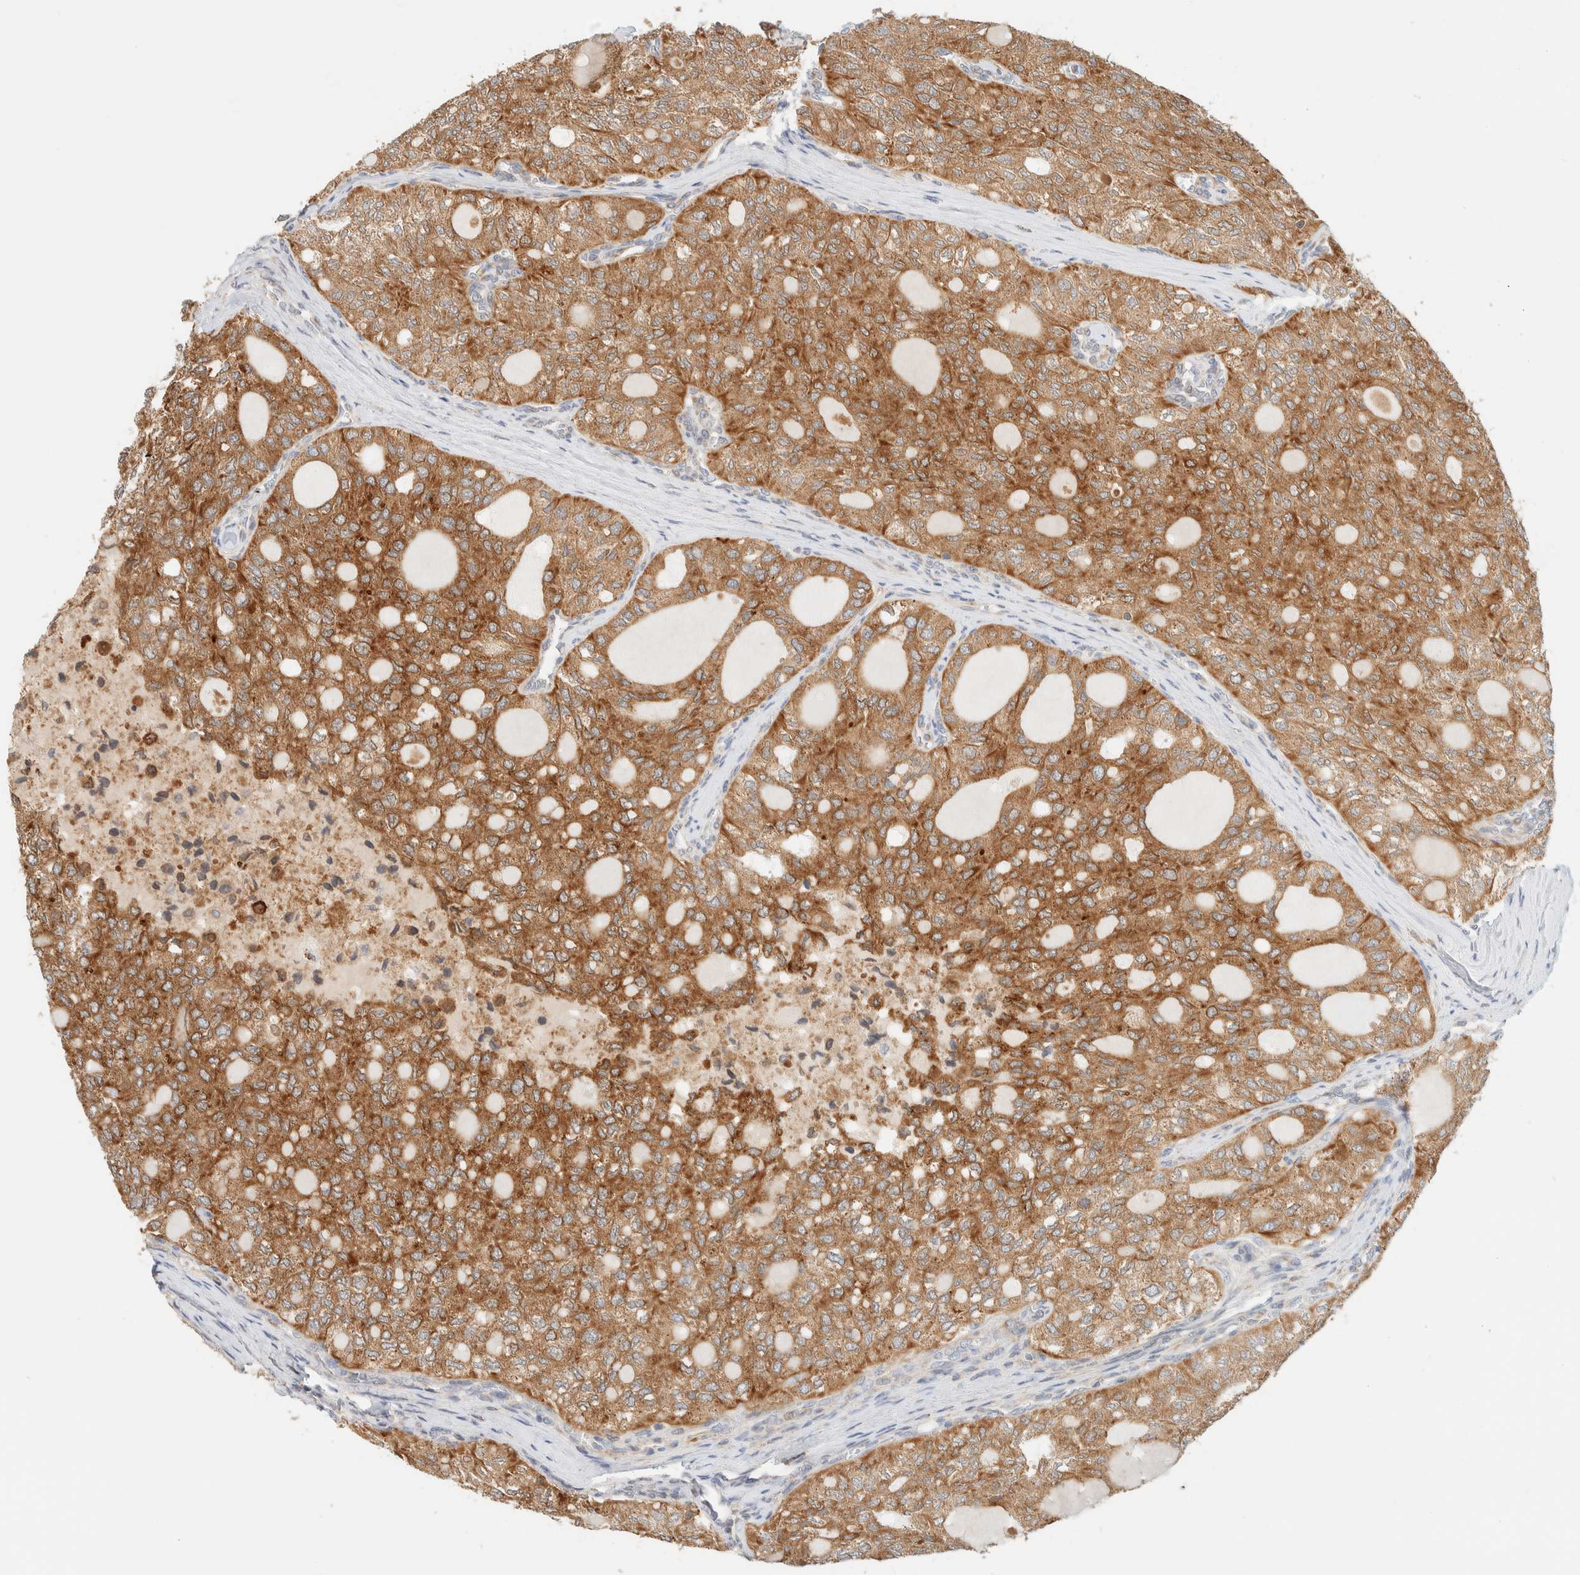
{"staining": {"intensity": "moderate", "quantity": ">75%", "location": "cytoplasmic/membranous"}, "tissue": "thyroid cancer", "cell_type": "Tumor cells", "image_type": "cancer", "snomed": [{"axis": "morphology", "description": "Follicular adenoma carcinoma, NOS"}, {"axis": "topography", "description": "Thyroid gland"}], "caption": "This histopathology image displays immunohistochemistry staining of human thyroid cancer (follicular adenoma carcinoma), with medium moderate cytoplasmic/membranous expression in about >75% of tumor cells.", "gene": "NT5C", "patient": {"sex": "male", "age": 75}}